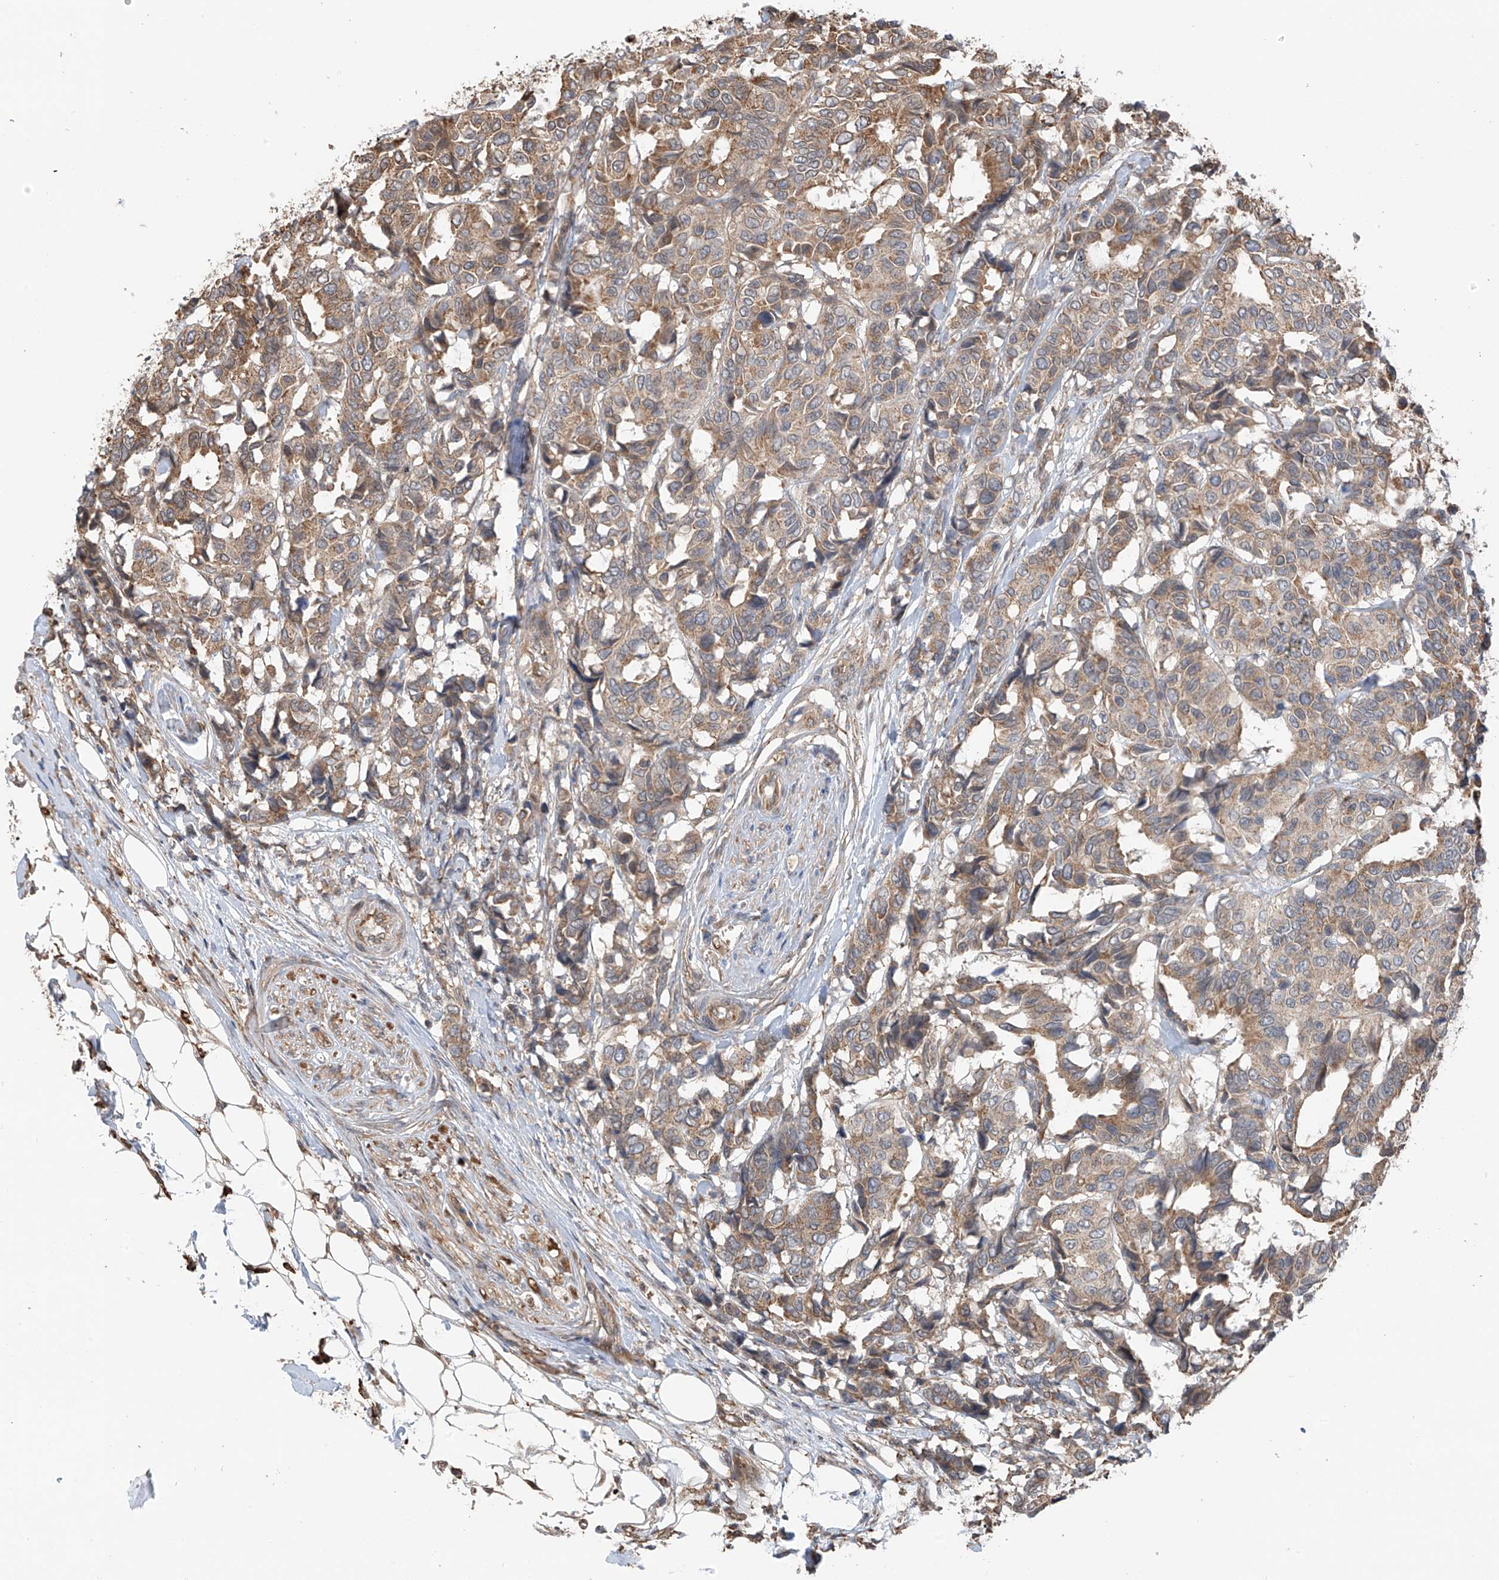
{"staining": {"intensity": "moderate", "quantity": ">75%", "location": "cytoplasmic/membranous"}, "tissue": "breast cancer", "cell_type": "Tumor cells", "image_type": "cancer", "snomed": [{"axis": "morphology", "description": "Duct carcinoma"}, {"axis": "topography", "description": "Breast"}], "caption": "A brown stain shows moderate cytoplasmic/membranous positivity of a protein in breast cancer (intraductal carcinoma) tumor cells.", "gene": "ZNF189", "patient": {"sex": "female", "age": 87}}